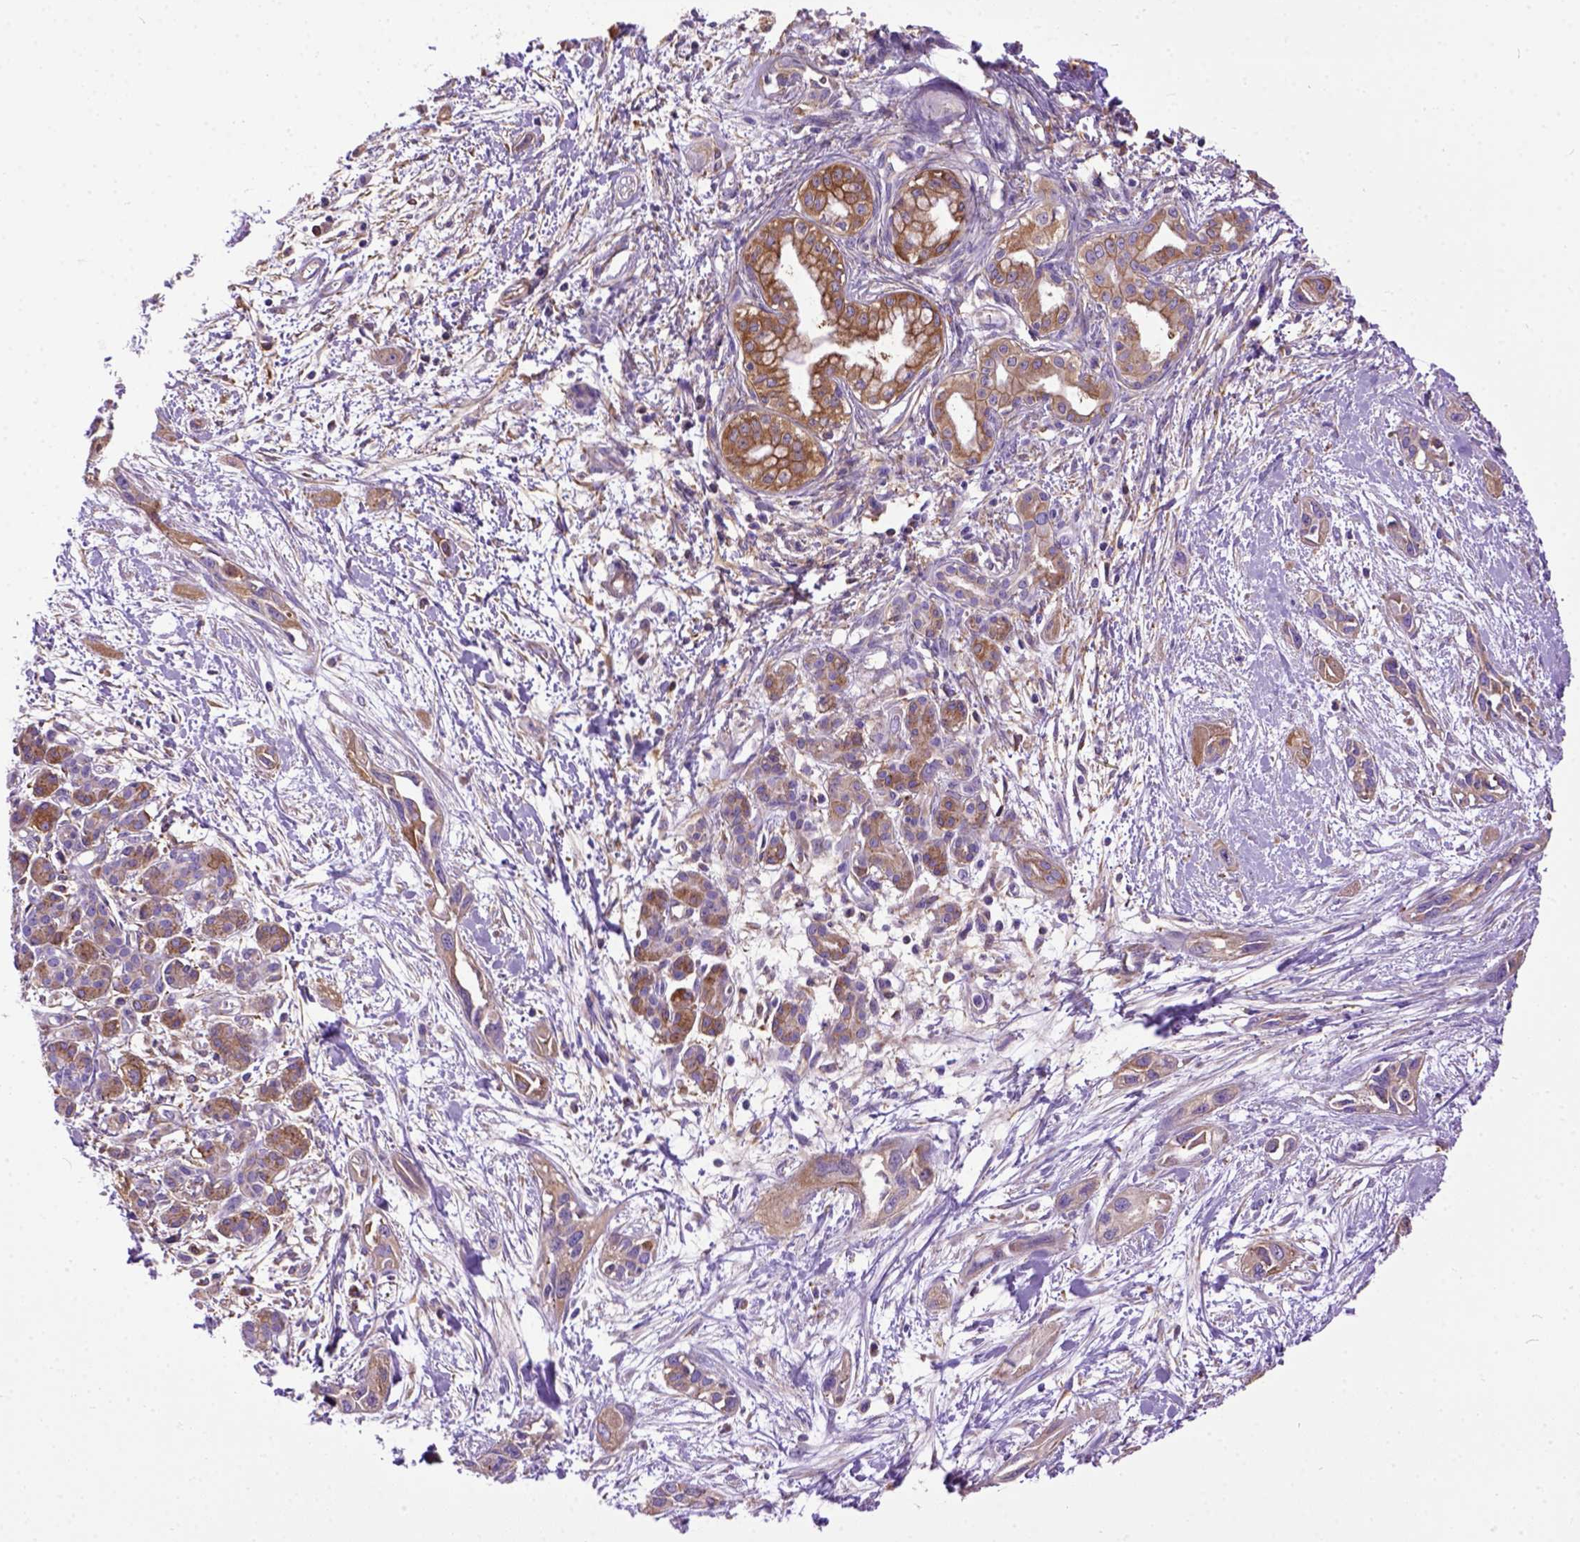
{"staining": {"intensity": "weak", "quantity": ">75%", "location": "cytoplasmic/membranous"}, "tissue": "pancreatic cancer", "cell_type": "Tumor cells", "image_type": "cancer", "snomed": [{"axis": "morphology", "description": "Adenocarcinoma, NOS"}, {"axis": "topography", "description": "Pancreas"}], "caption": "Adenocarcinoma (pancreatic) stained with a protein marker exhibits weak staining in tumor cells.", "gene": "MVP", "patient": {"sex": "female", "age": 55}}